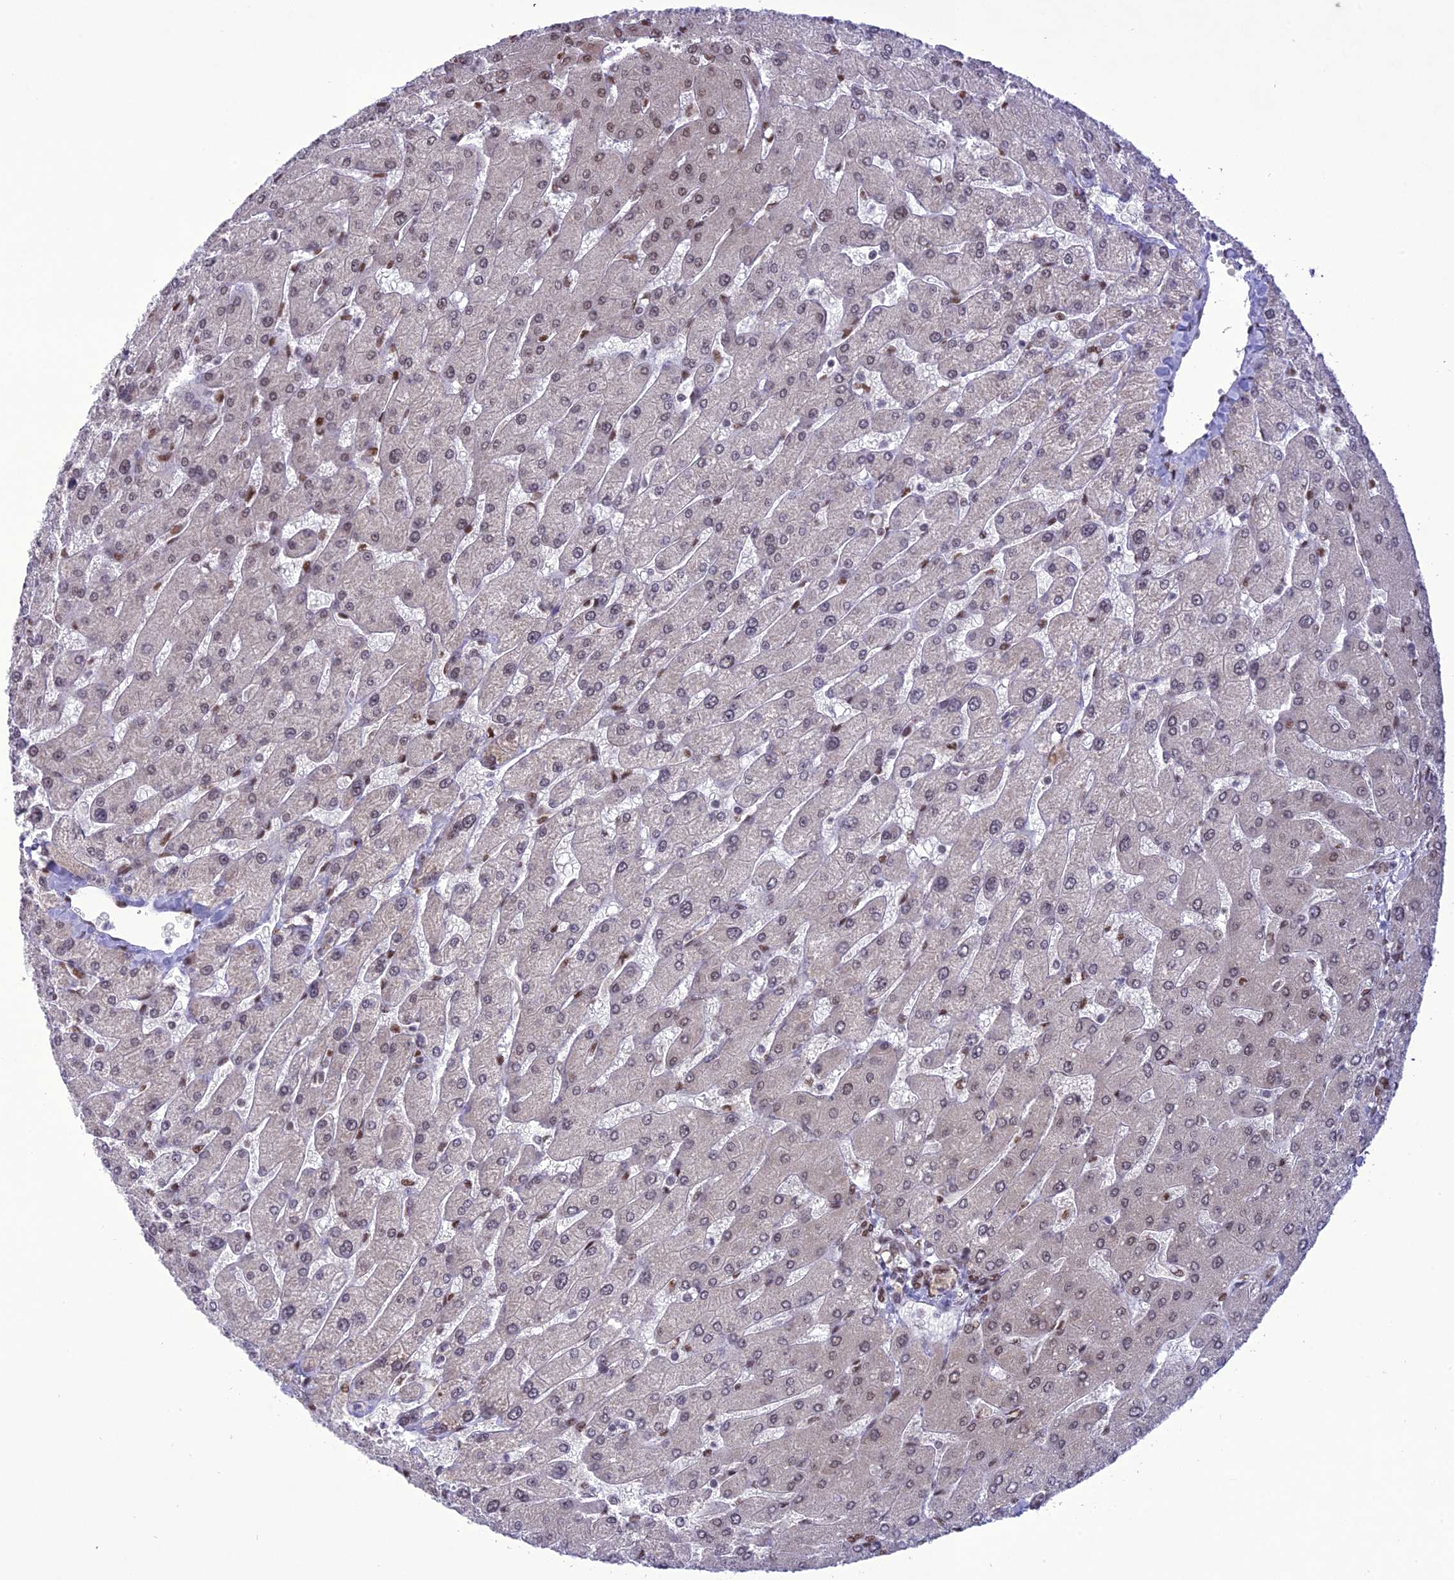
{"staining": {"intensity": "moderate", "quantity": "25%-75%", "location": "nuclear"}, "tissue": "liver", "cell_type": "Cholangiocytes", "image_type": "normal", "snomed": [{"axis": "morphology", "description": "Normal tissue, NOS"}, {"axis": "topography", "description": "Liver"}], "caption": "Cholangiocytes show medium levels of moderate nuclear expression in about 25%-75% of cells in benign liver.", "gene": "DDX1", "patient": {"sex": "male", "age": 55}}